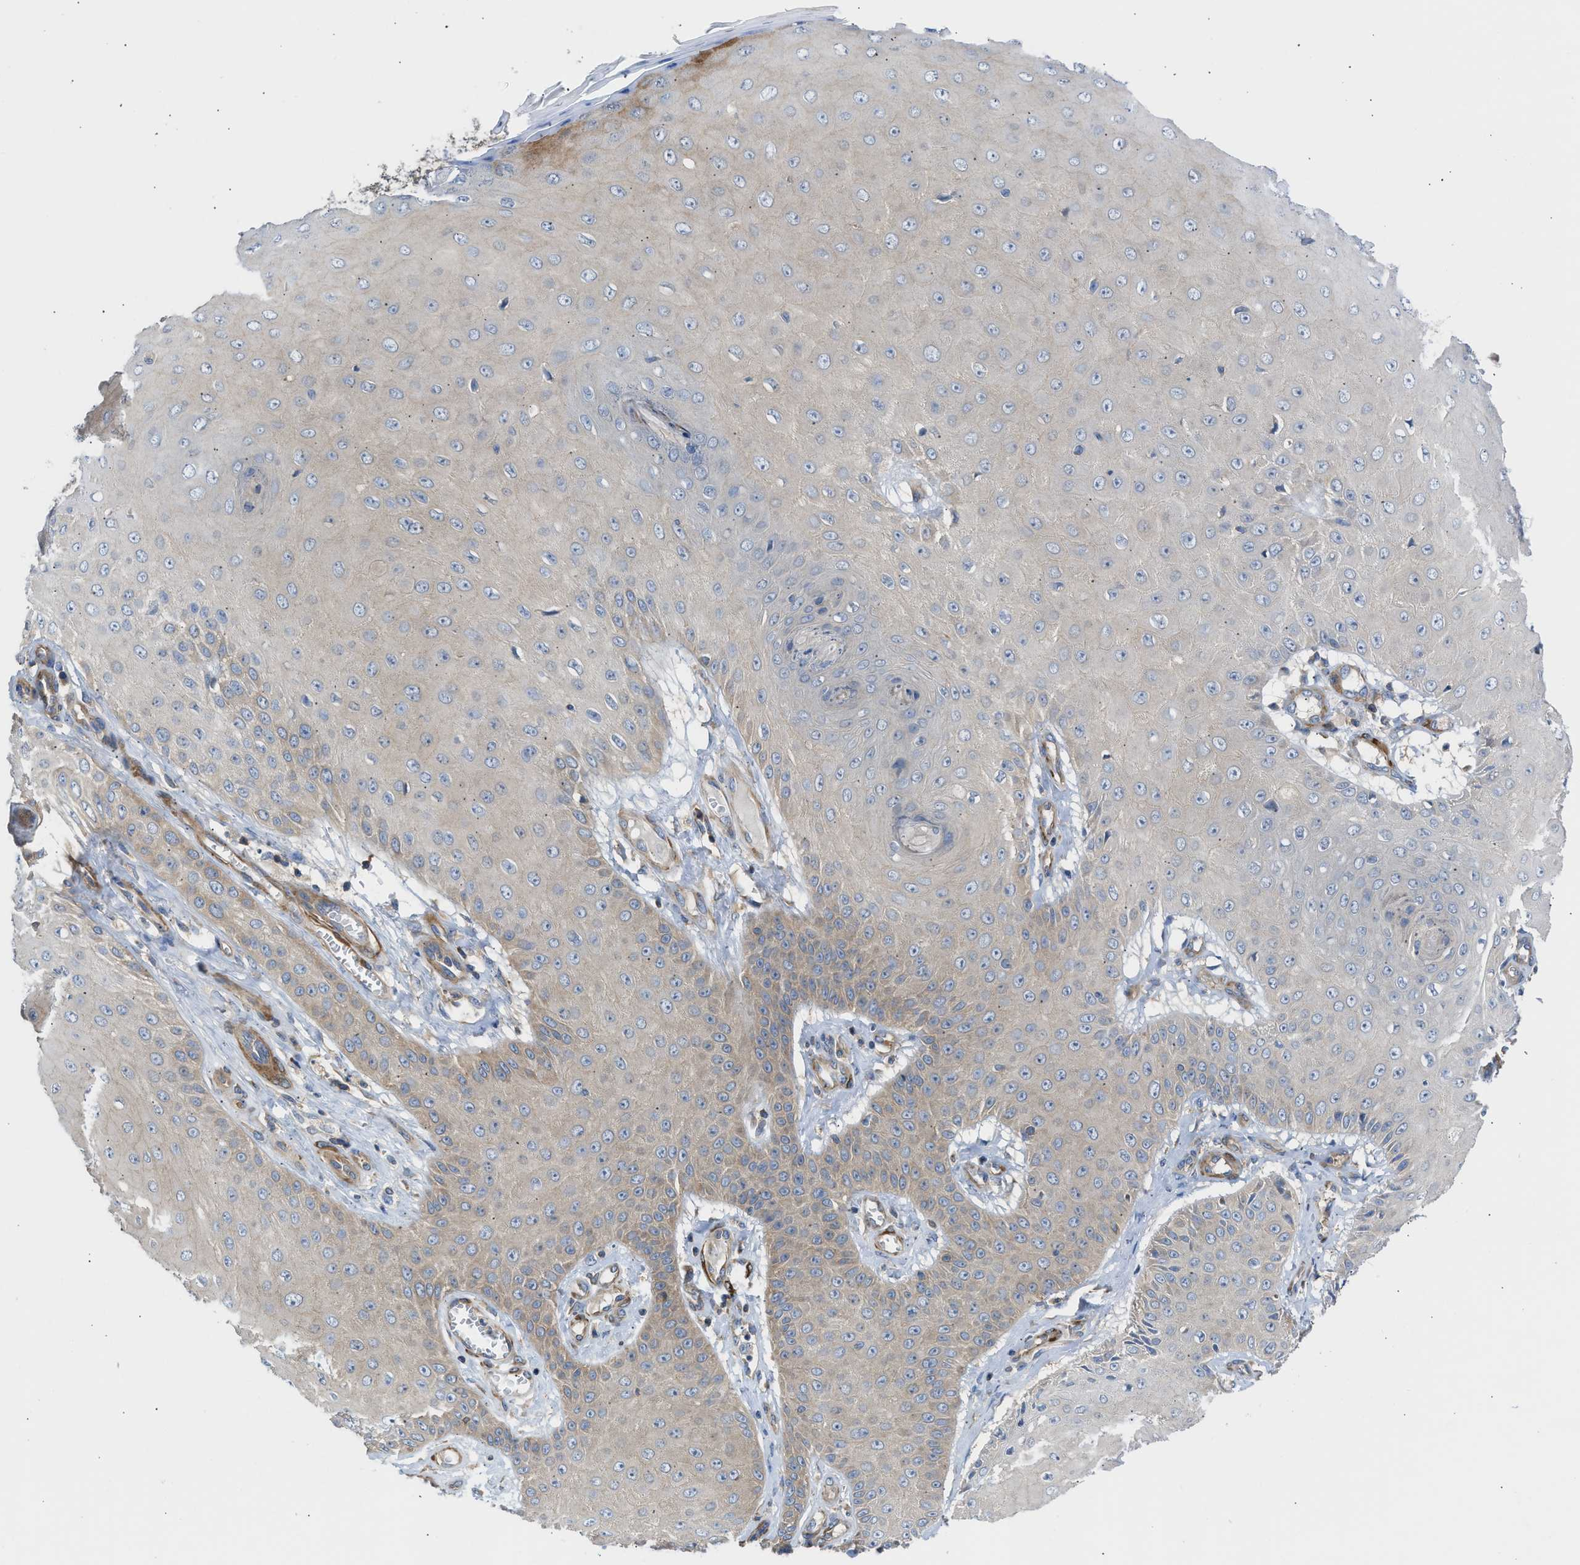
{"staining": {"intensity": "weak", "quantity": "25%-75%", "location": "cytoplasmic/membranous"}, "tissue": "skin cancer", "cell_type": "Tumor cells", "image_type": "cancer", "snomed": [{"axis": "morphology", "description": "Squamous cell carcinoma, NOS"}, {"axis": "topography", "description": "Skin"}], "caption": "IHC of human skin cancer (squamous cell carcinoma) exhibits low levels of weak cytoplasmic/membranous expression in approximately 25%-75% of tumor cells. (Brightfield microscopy of DAB IHC at high magnification).", "gene": "CHKB", "patient": {"sex": "male", "age": 74}}